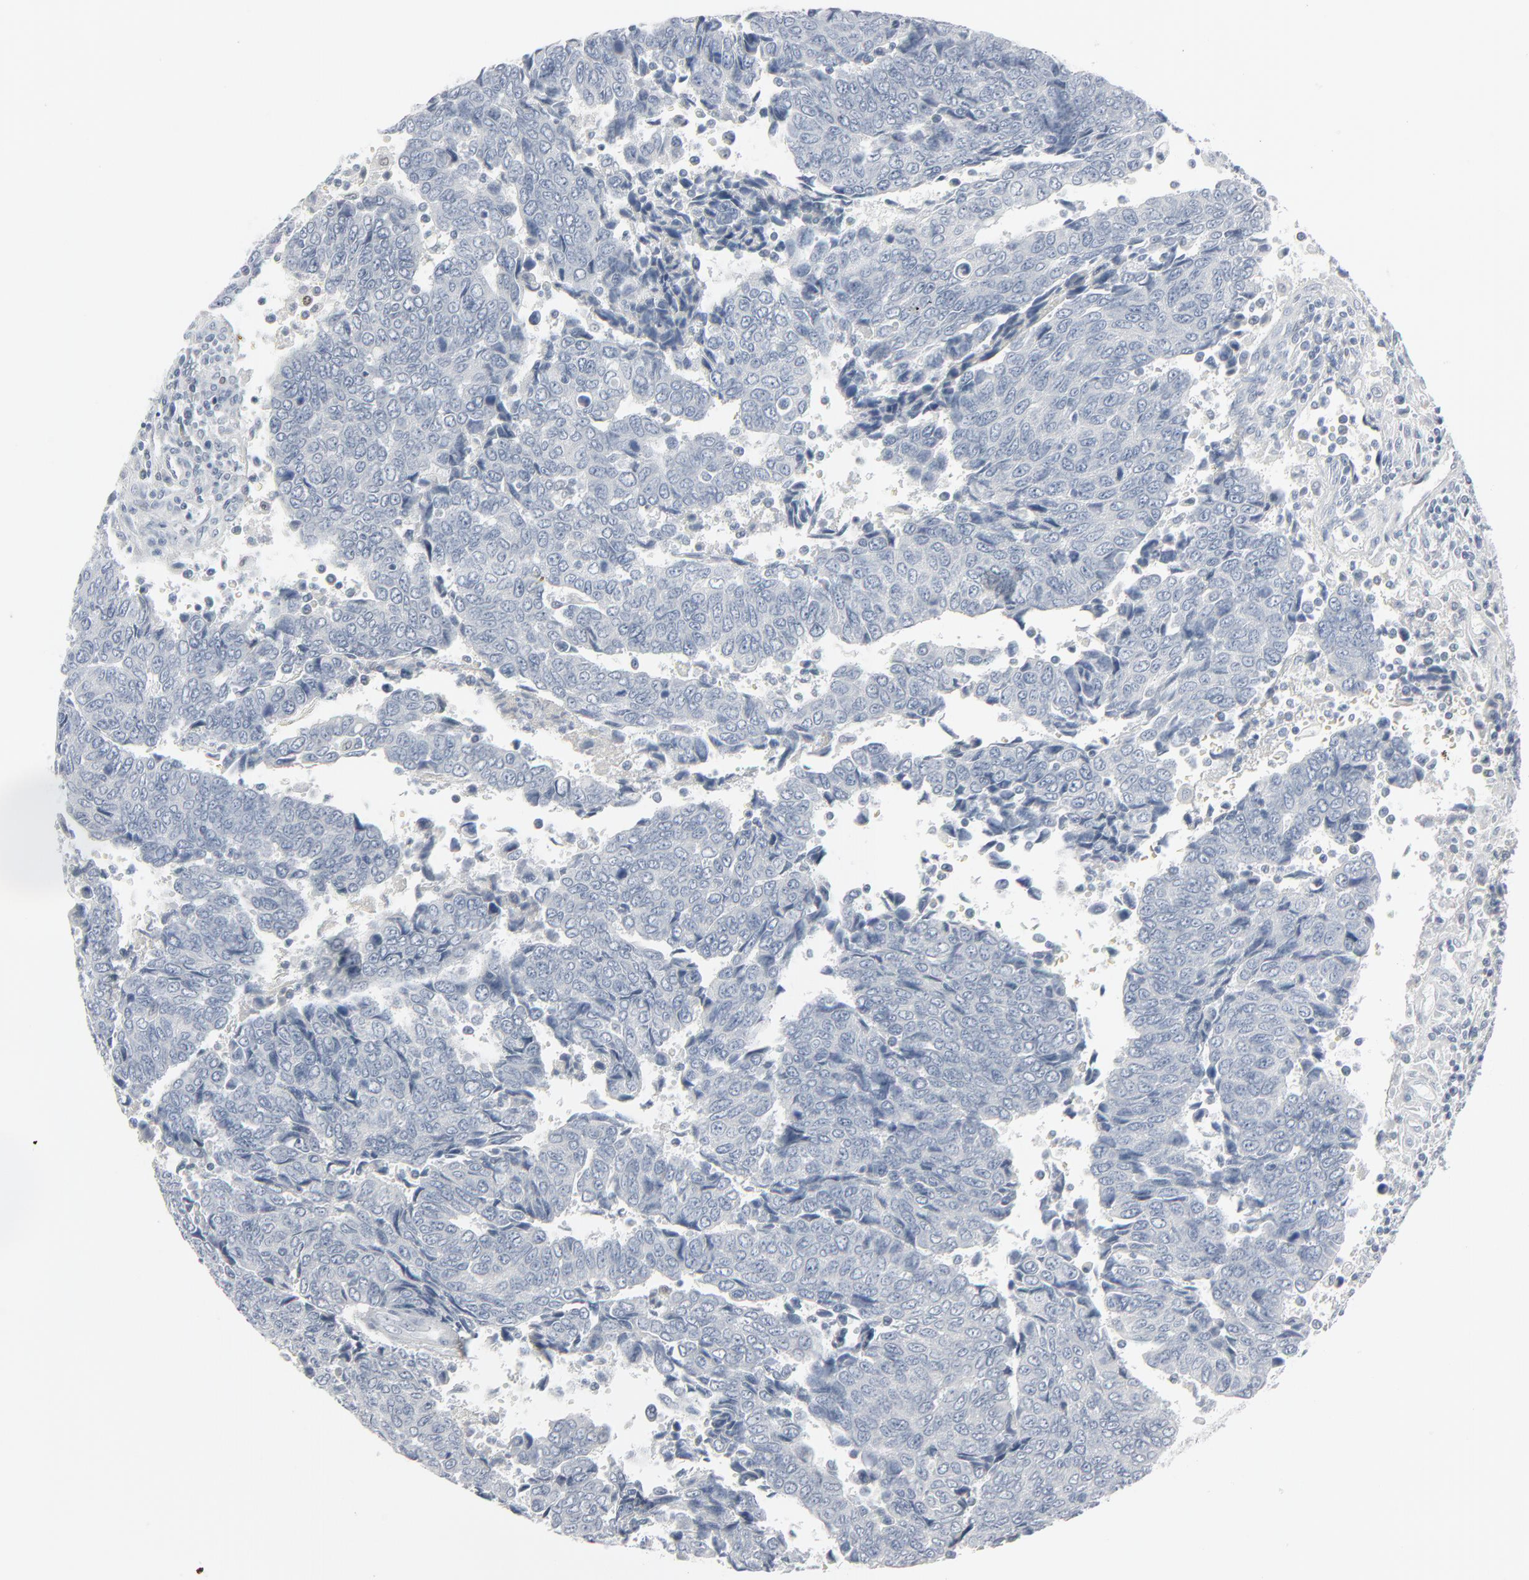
{"staining": {"intensity": "negative", "quantity": "none", "location": "none"}, "tissue": "urothelial cancer", "cell_type": "Tumor cells", "image_type": "cancer", "snomed": [{"axis": "morphology", "description": "Urothelial carcinoma, High grade"}, {"axis": "topography", "description": "Urinary bladder"}], "caption": "Immunohistochemistry (IHC) image of neoplastic tissue: urothelial cancer stained with DAB (3,3'-diaminobenzidine) displays no significant protein staining in tumor cells.", "gene": "MITF", "patient": {"sex": "female", "age": 81}}